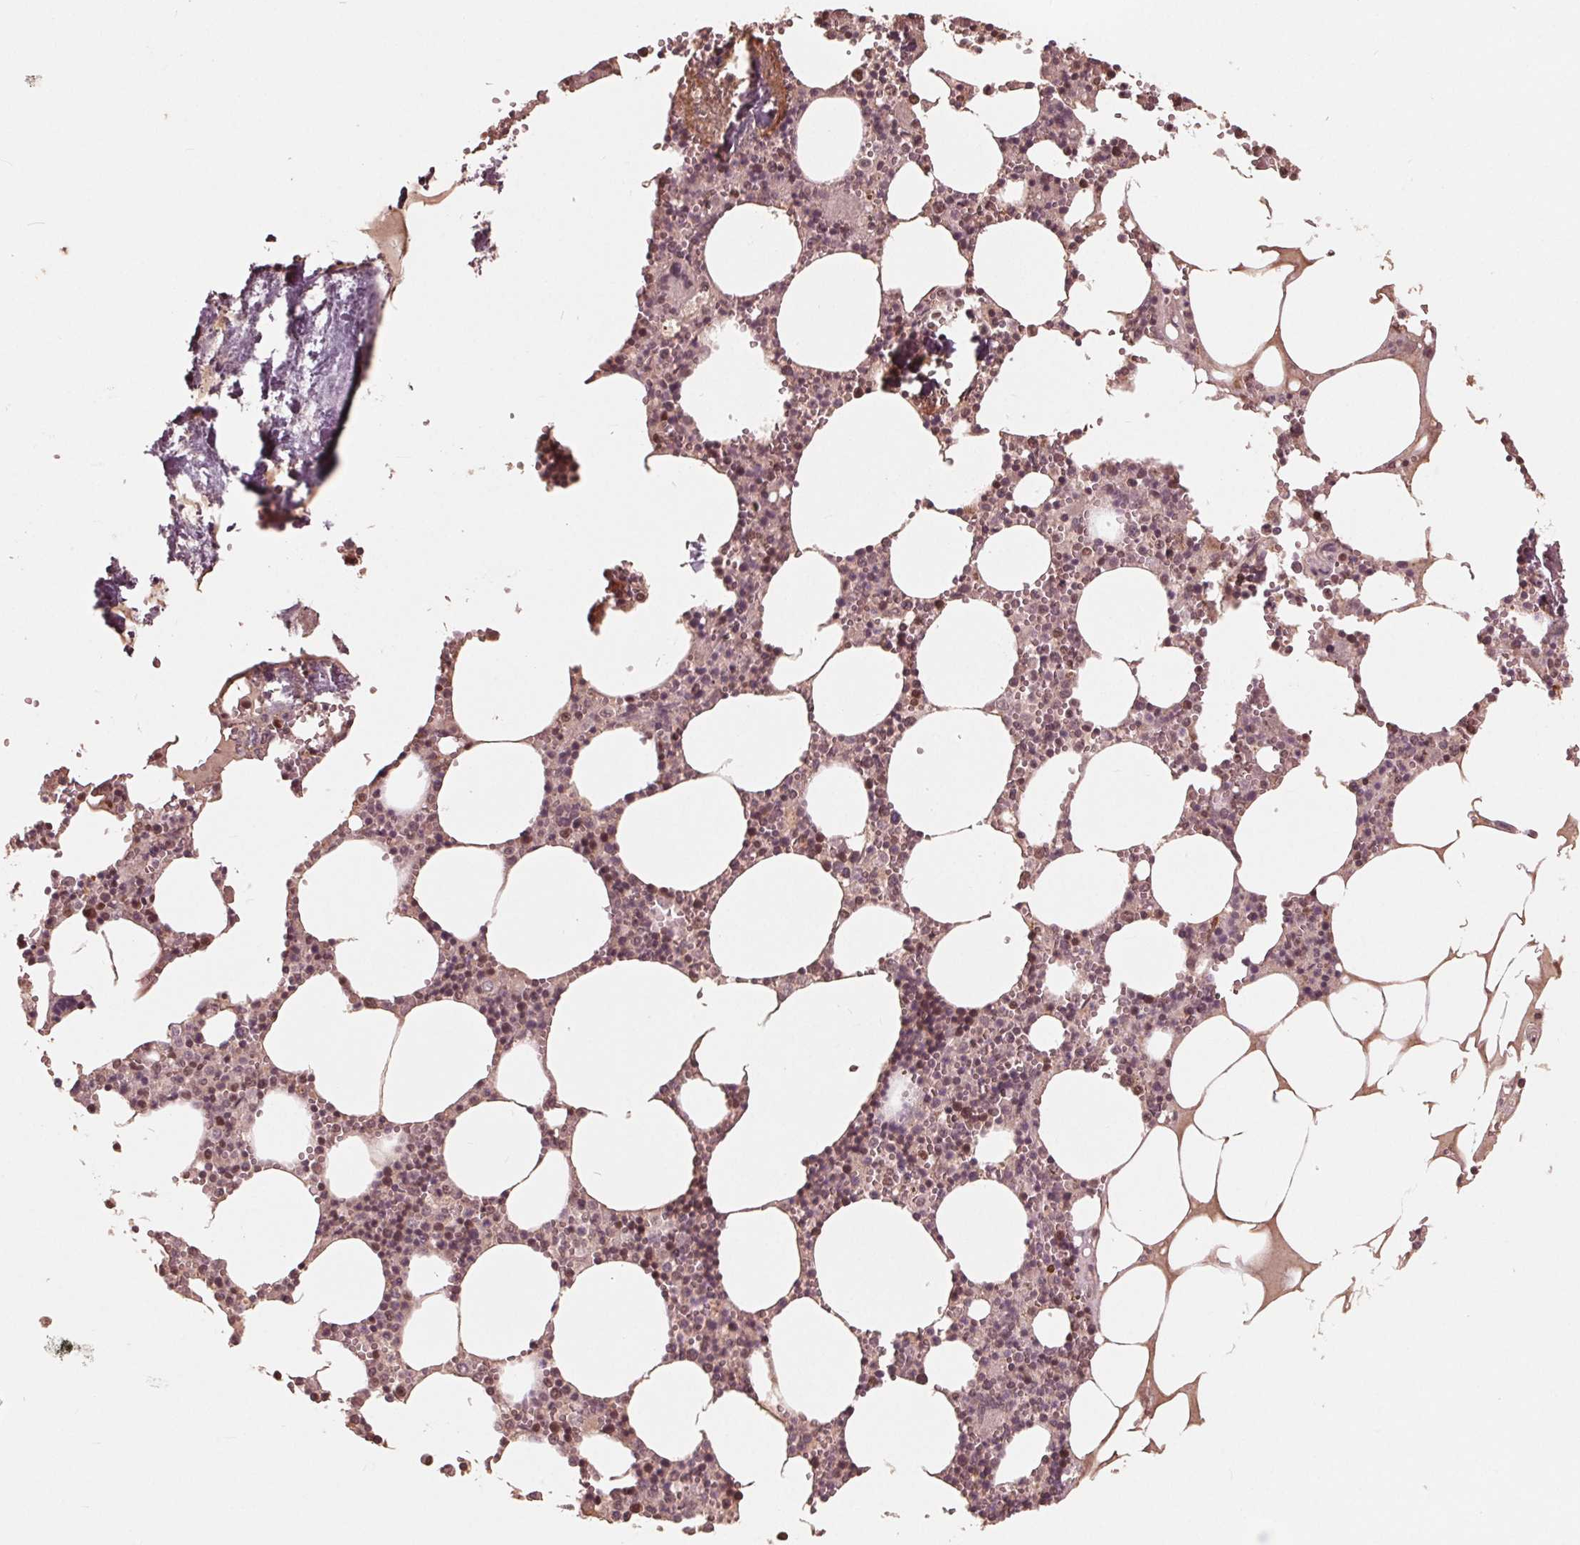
{"staining": {"intensity": "weak", "quantity": "<25%", "location": "nuclear"}, "tissue": "bone marrow", "cell_type": "Hematopoietic cells", "image_type": "normal", "snomed": [{"axis": "morphology", "description": "Normal tissue, NOS"}, {"axis": "topography", "description": "Bone marrow"}], "caption": "Protein analysis of unremarkable bone marrow displays no significant staining in hematopoietic cells.", "gene": "HIRIP3", "patient": {"sex": "male", "age": 54}}